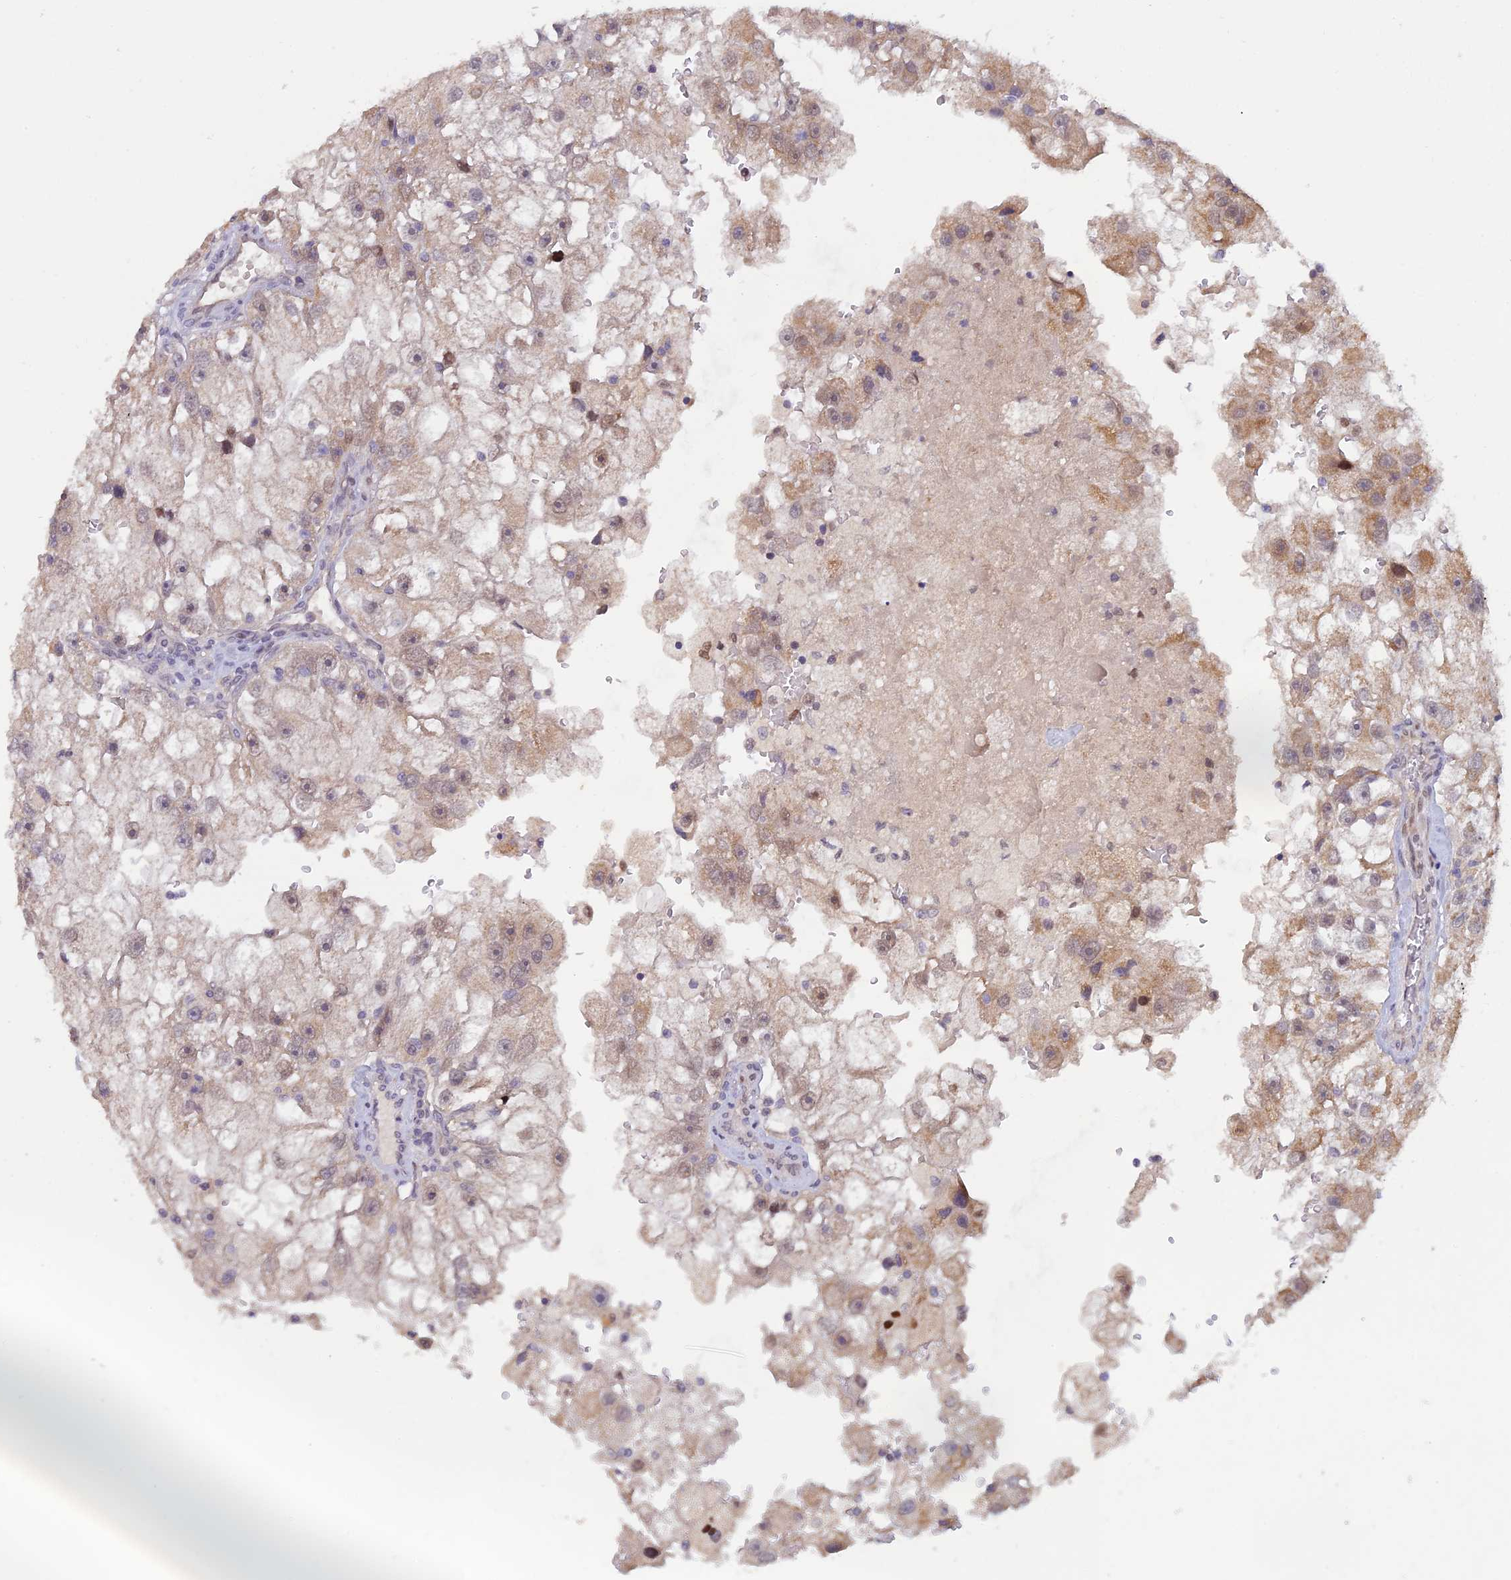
{"staining": {"intensity": "weak", "quantity": "25%-75%", "location": "cytoplasmic/membranous,nuclear"}, "tissue": "renal cancer", "cell_type": "Tumor cells", "image_type": "cancer", "snomed": [{"axis": "morphology", "description": "Adenocarcinoma, NOS"}, {"axis": "topography", "description": "Kidney"}], "caption": "IHC of human renal adenocarcinoma reveals low levels of weak cytoplasmic/membranous and nuclear expression in approximately 25%-75% of tumor cells.", "gene": "FASTKD5", "patient": {"sex": "male", "age": 63}}